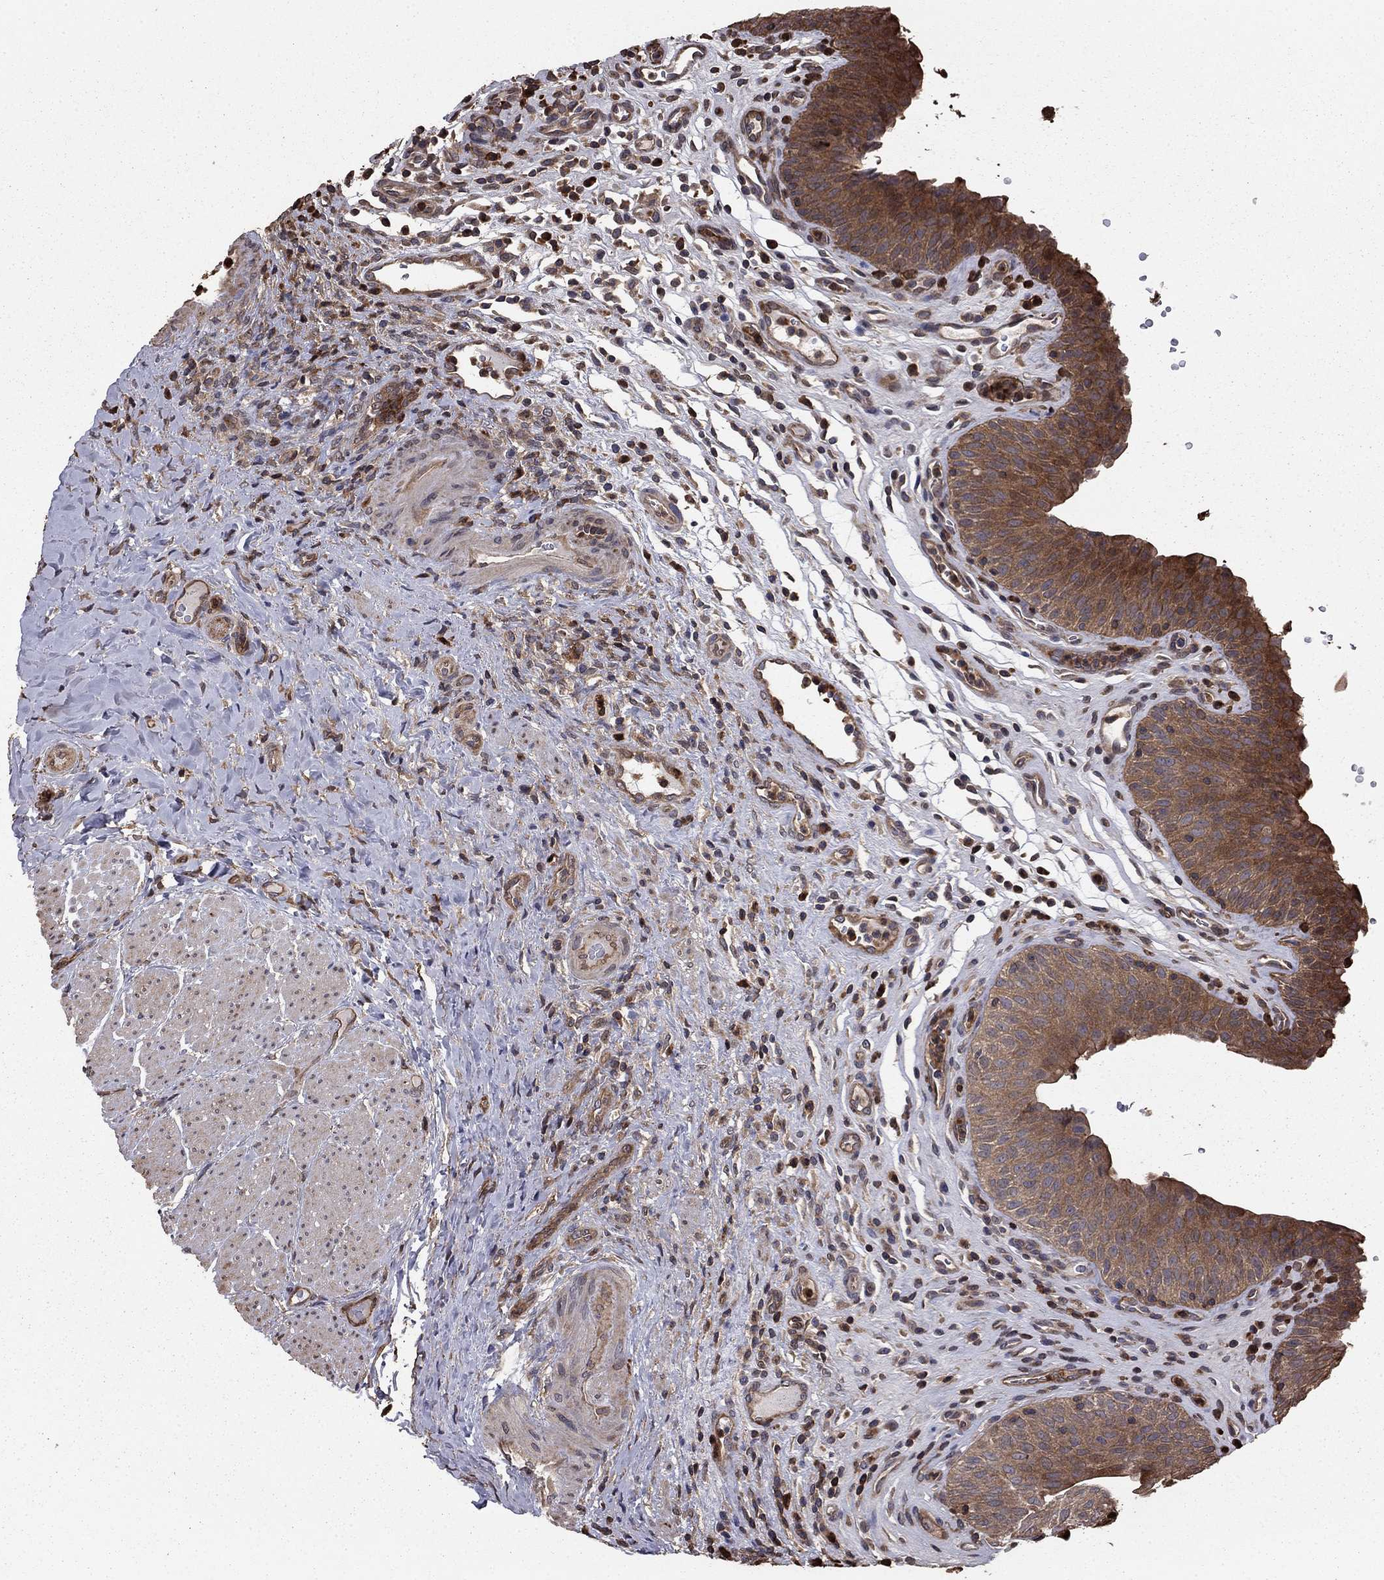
{"staining": {"intensity": "moderate", "quantity": ">75%", "location": "cytoplasmic/membranous"}, "tissue": "urinary bladder", "cell_type": "Urothelial cells", "image_type": "normal", "snomed": [{"axis": "morphology", "description": "Normal tissue, NOS"}, {"axis": "topography", "description": "Urinary bladder"}], "caption": "Immunohistochemical staining of benign human urinary bladder exhibits medium levels of moderate cytoplasmic/membranous expression in approximately >75% of urothelial cells. Using DAB (3,3'-diaminobenzidine) (brown) and hematoxylin (blue) stains, captured at high magnification using brightfield microscopy.", "gene": "GYG1", "patient": {"sex": "male", "age": 66}}